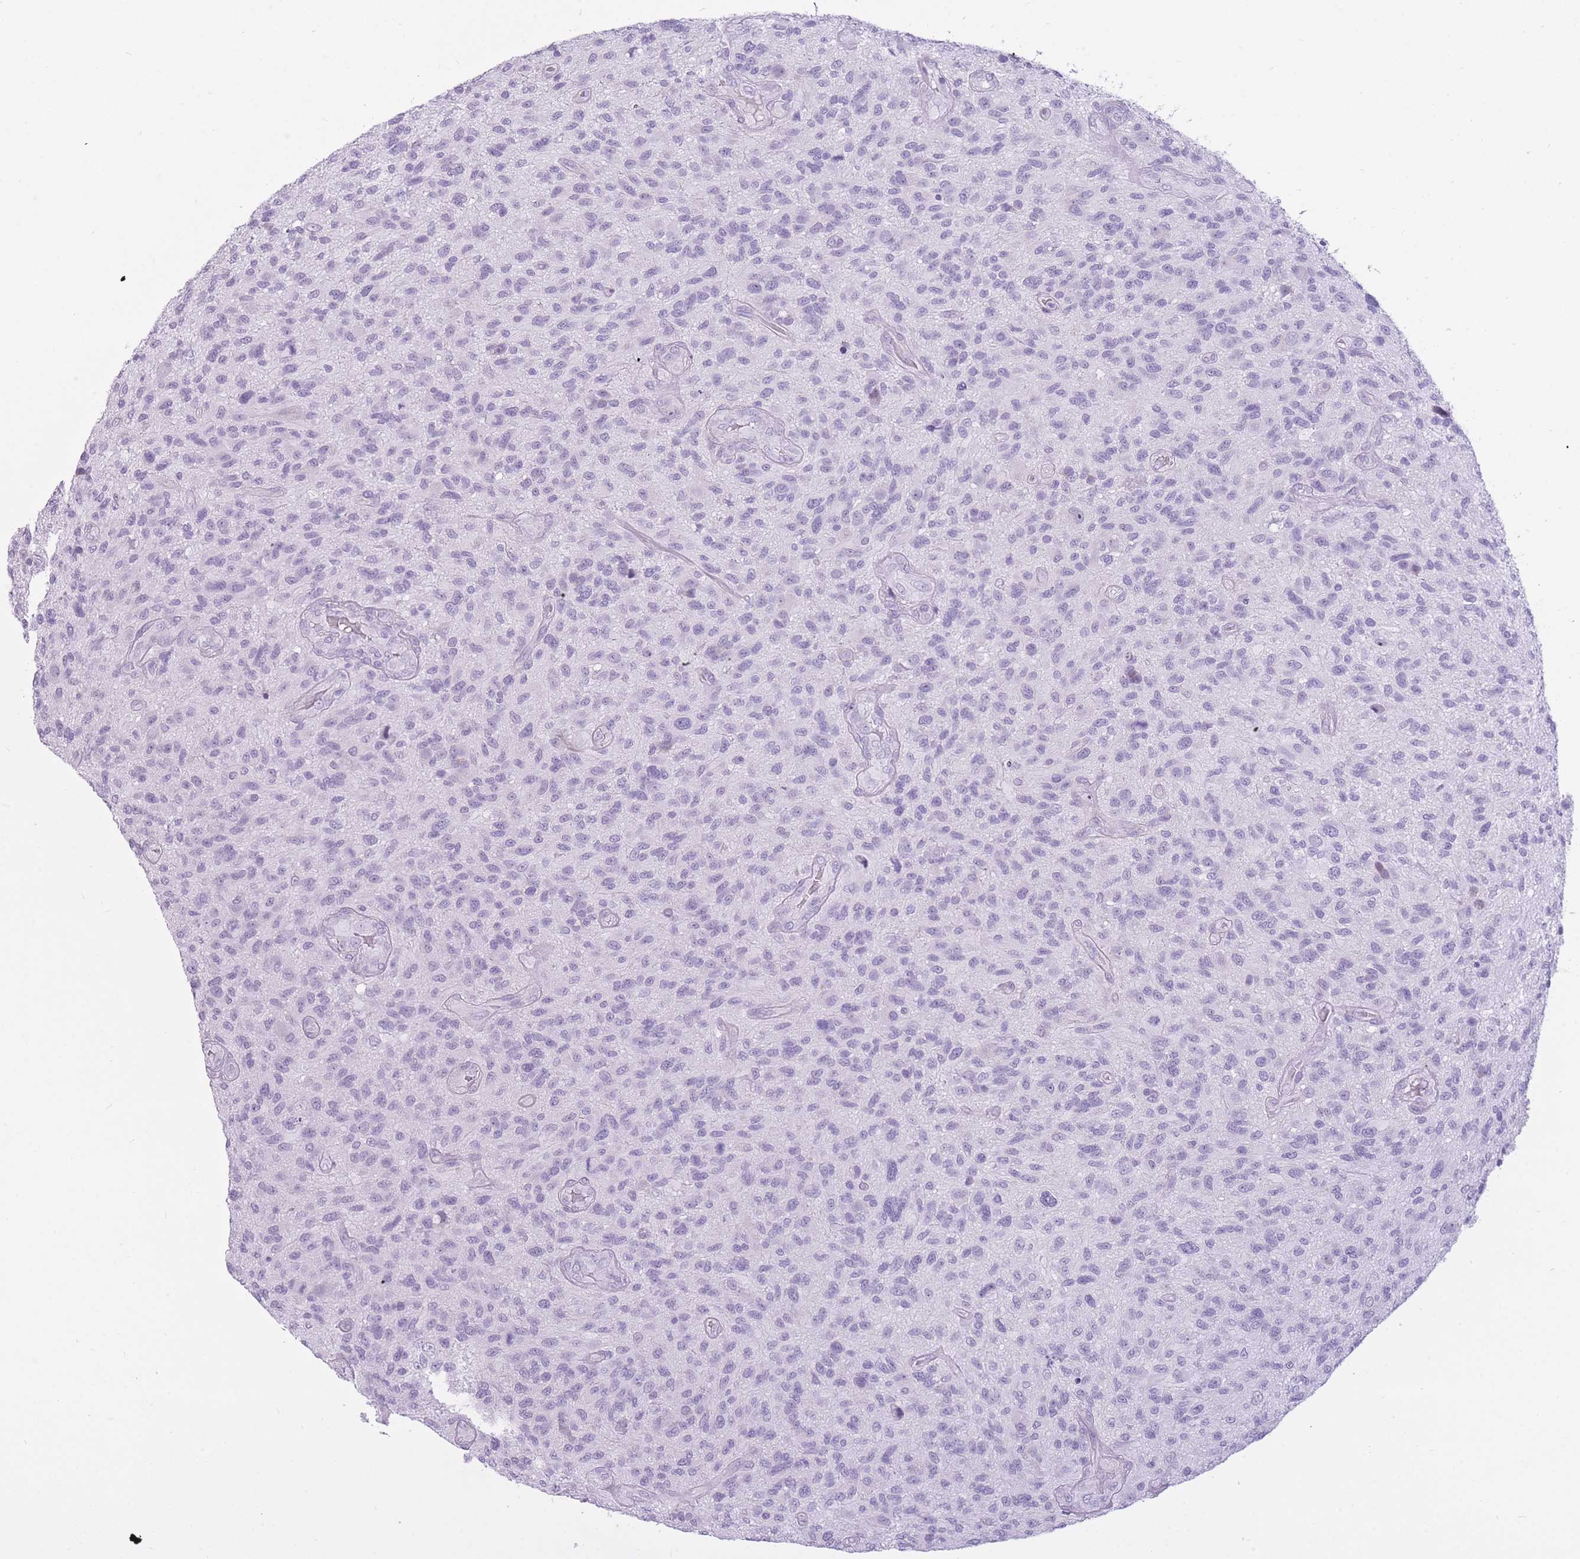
{"staining": {"intensity": "negative", "quantity": "none", "location": "none"}, "tissue": "glioma", "cell_type": "Tumor cells", "image_type": "cancer", "snomed": [{"axis": "morphology", "description": "Glioma, malignant, High grade"}, {"axis": "topography", "description": "Brain"}], "caption": "IHC of human glioma demonstrates no expression in tumor cells.", "gene": "GOLGA6D", "patient": {"sex": "male", "age": 47}}